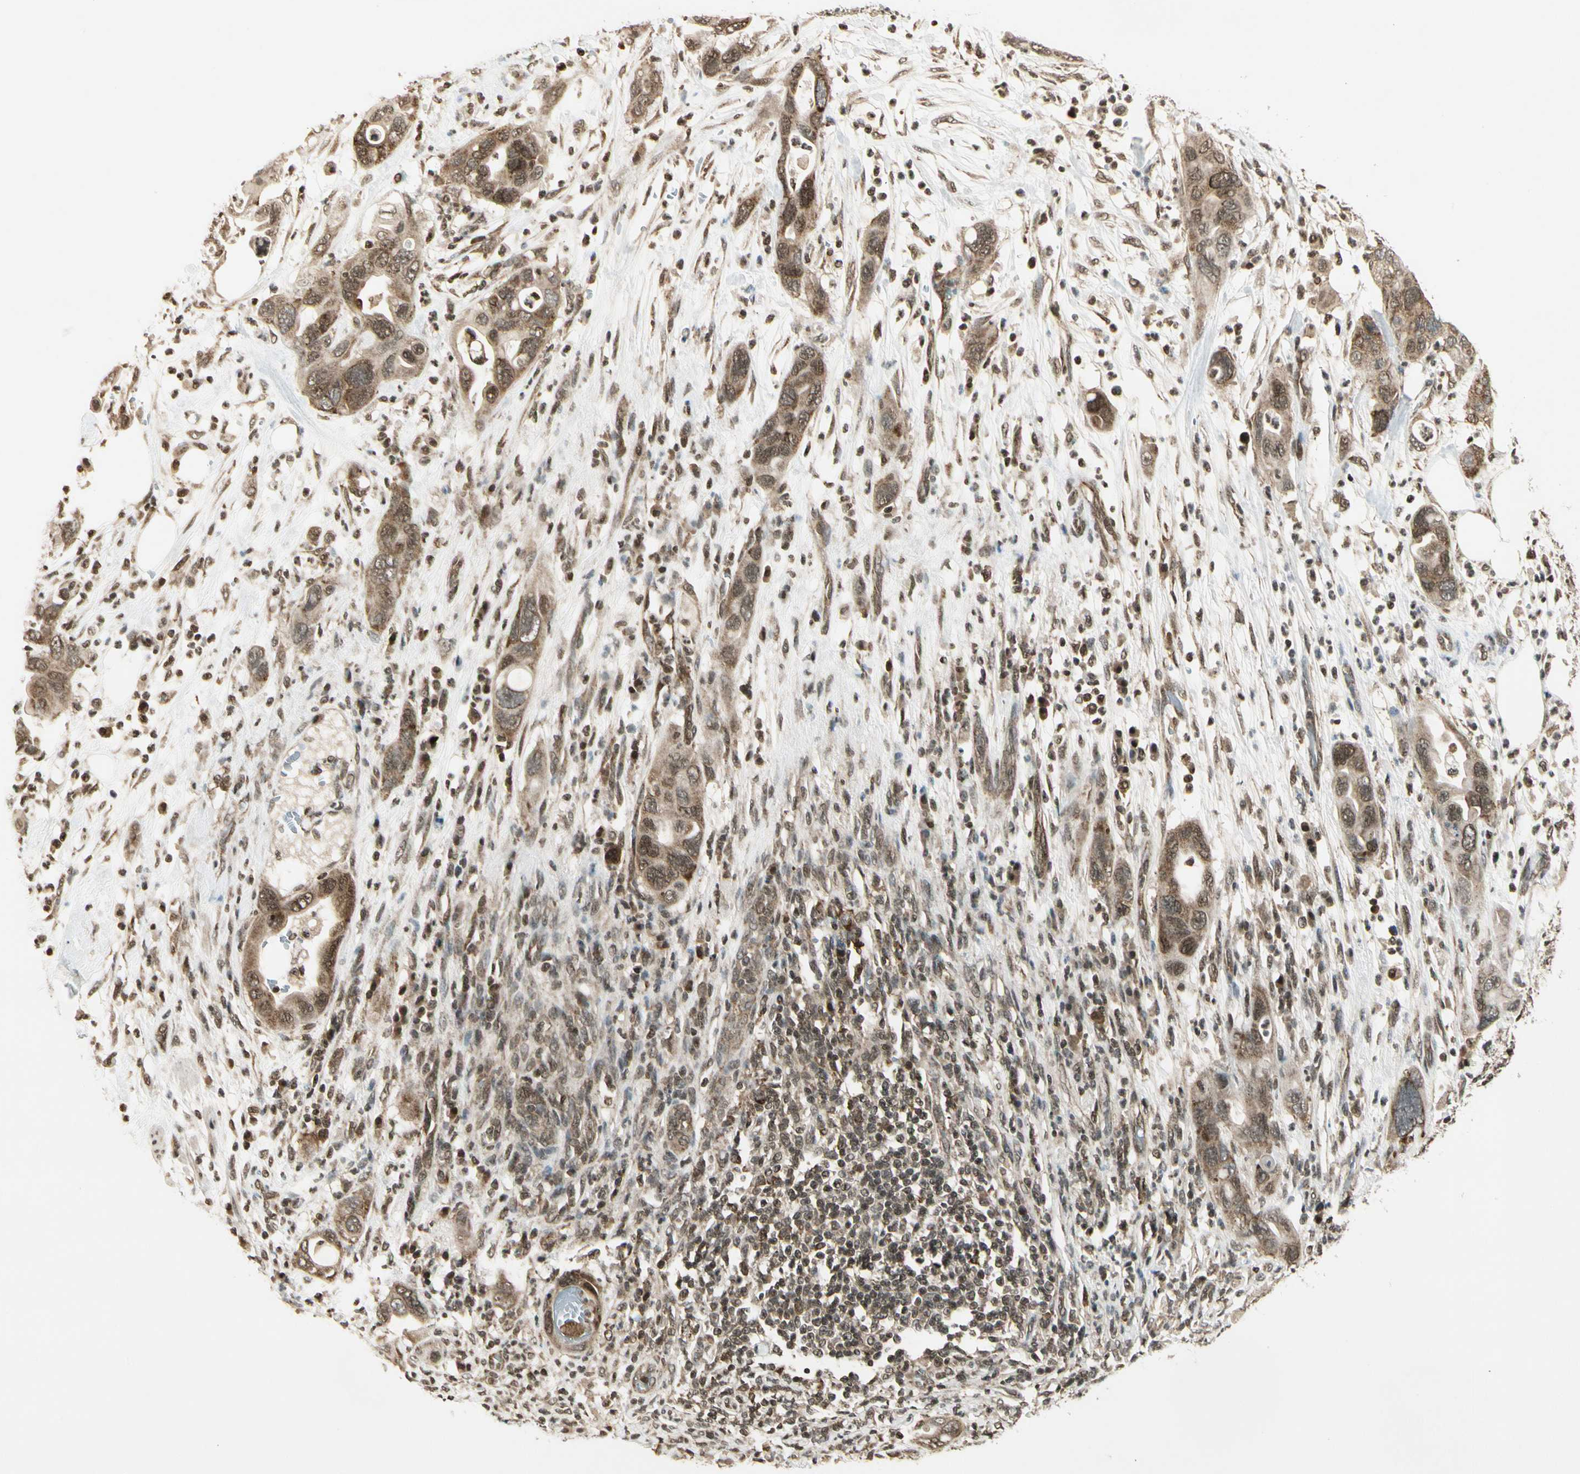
{"staining": {"intensity": "moderate", "quantity": ">75%", "location": "cytoplasmic/membranous"}, "tissue": "pancreatic cancer", "cell_type": "Tumor cells", "image_type": "cancer", "snomed": [{"axis": "morphology", "description": "Adenocarcinoma, NOS"}, {"axis": "topography", "description": "Pancreas"}], "caption": "Pancreatic cancer stained with DAB (3,3'-diaminobenzidine) IHC exhibits medium levels of moderate cytoplasmic/membranous expression in approximately >75% of tumor cells.", "gene": "SMN2", "patient": {"sex": "female", "age": 71}}